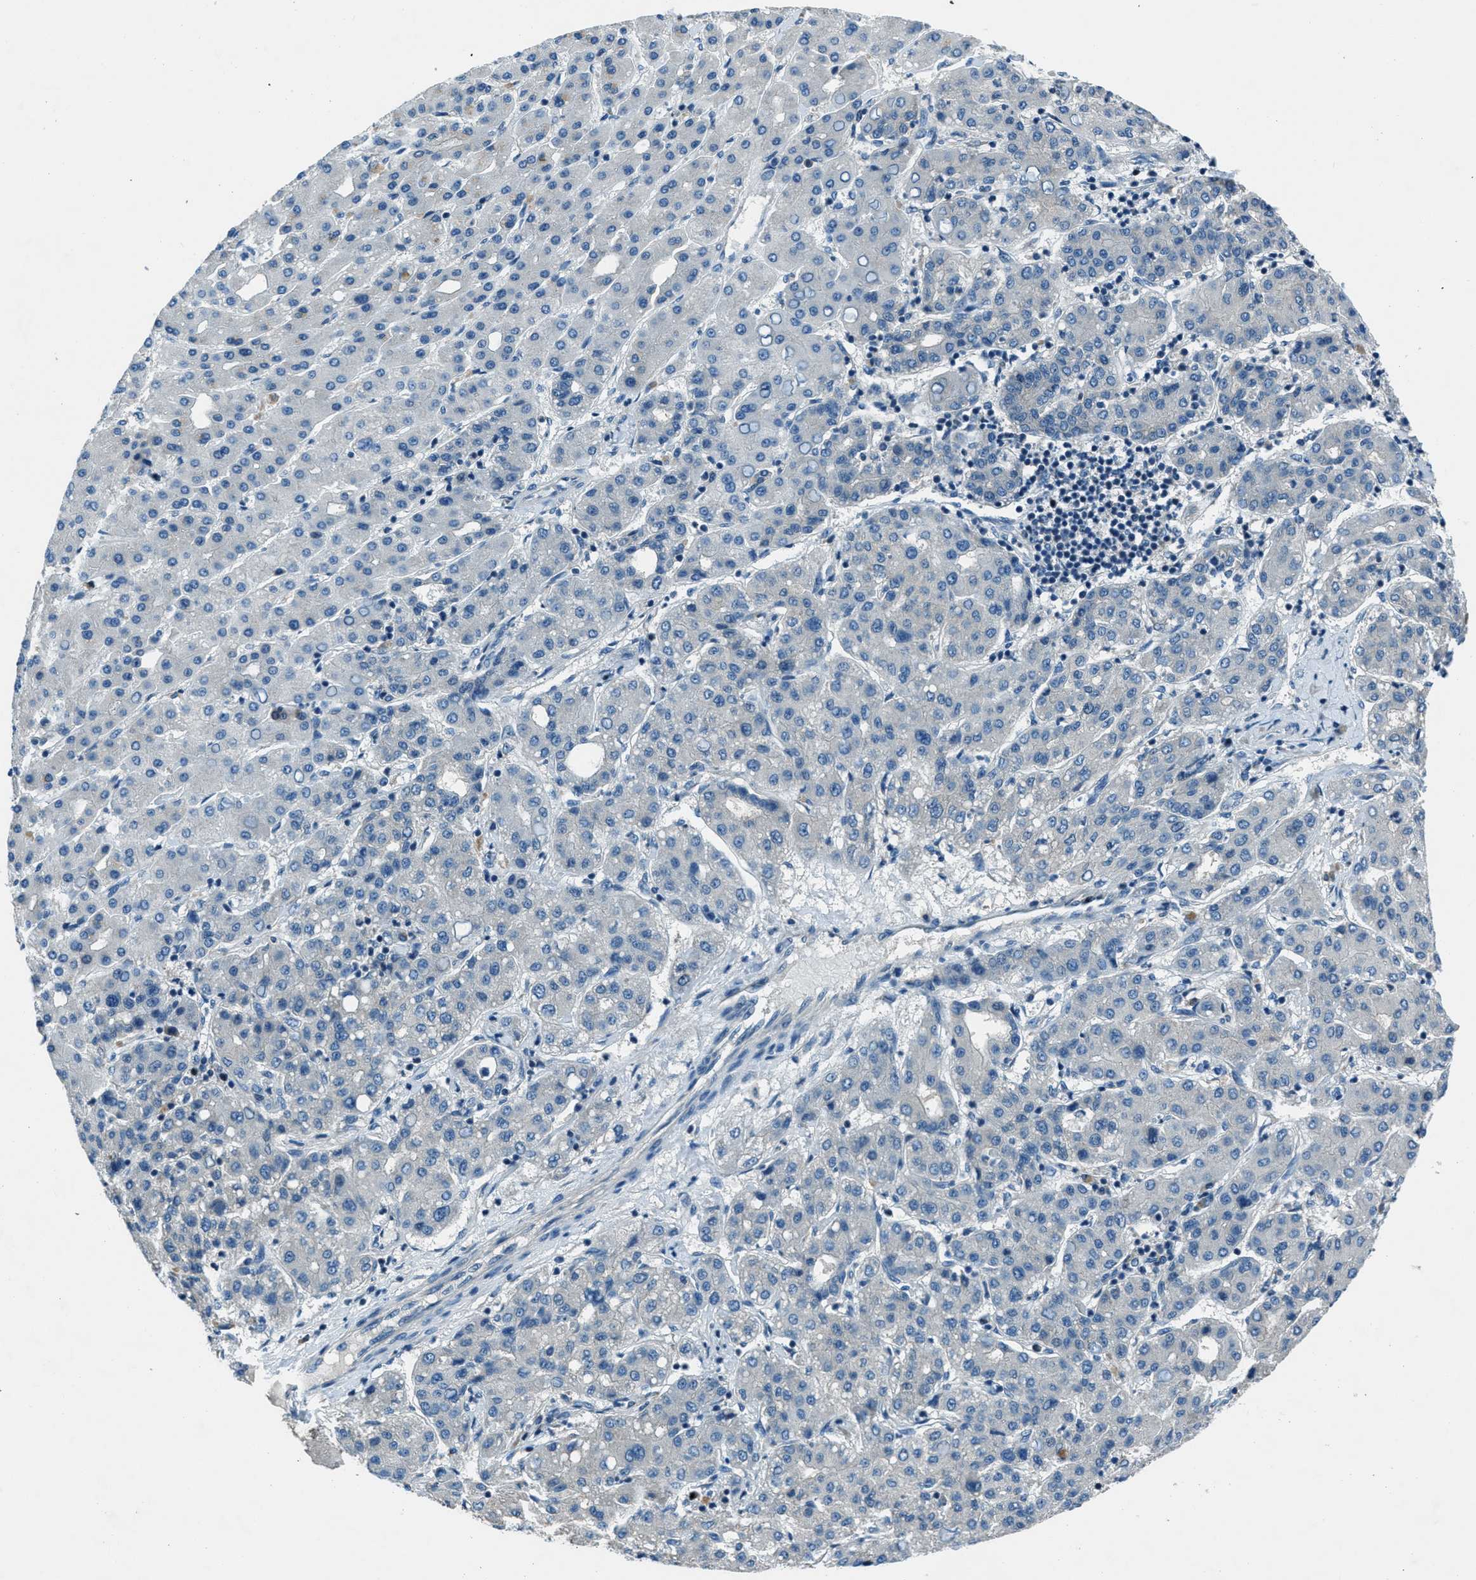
{"staining": {"intensity": "negative", "quantity": "none", "location": "none"}, "tissue": "liver cancer", "cell_type": "Tumor cells", "image_type": "cancer", "snomed": [{"axis": "morphology", "description": "Carcinoma, Hepatocellular, NOS"}, {"axis": "topography", "description": "Liver"}], "caption": "High power microscopy micrograph of an immunohistochemistry micrograph of liver cancer, revealing no significant staining in tumor cells.", "gene": "ARFGAP2", "patient": {"sex": "male", "age": 65}}